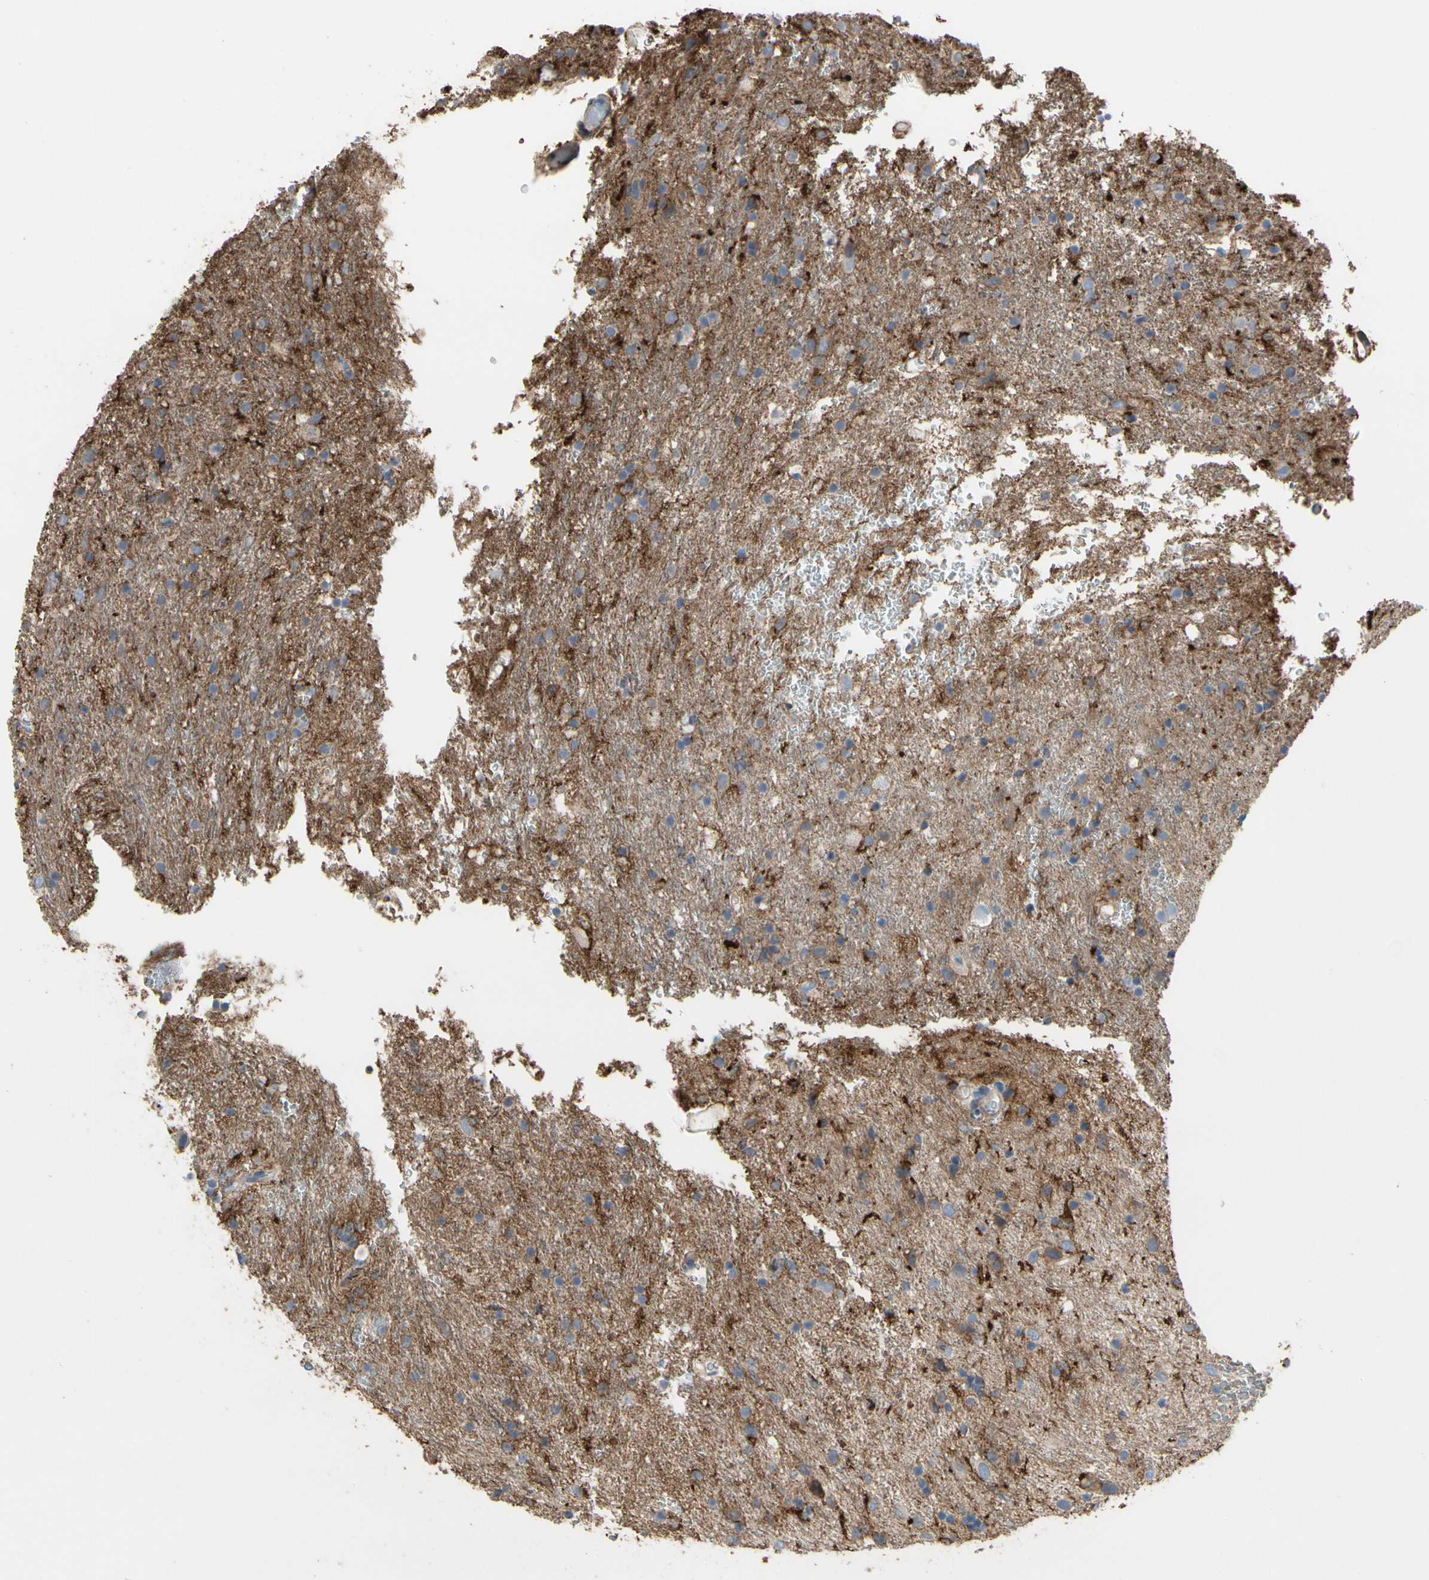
{"staining": {"intensity": "negative", "quantity": "none", "location": "none"}, "tissue": "glioma", "cell_type": "Tumor cells", "image_type": "cancer", "snomed": [{"axis": "morphology", "description": "Glioma, malignant, Low grade"}, {"axis": "topography", "description": "Brain"}], "caption": "Immunohistochemistry of malignant glioma (low-grade) shows no positivity in tumor cells.", "gene": "ANXA6", "patient": {"sex": "male", "age": 77}}